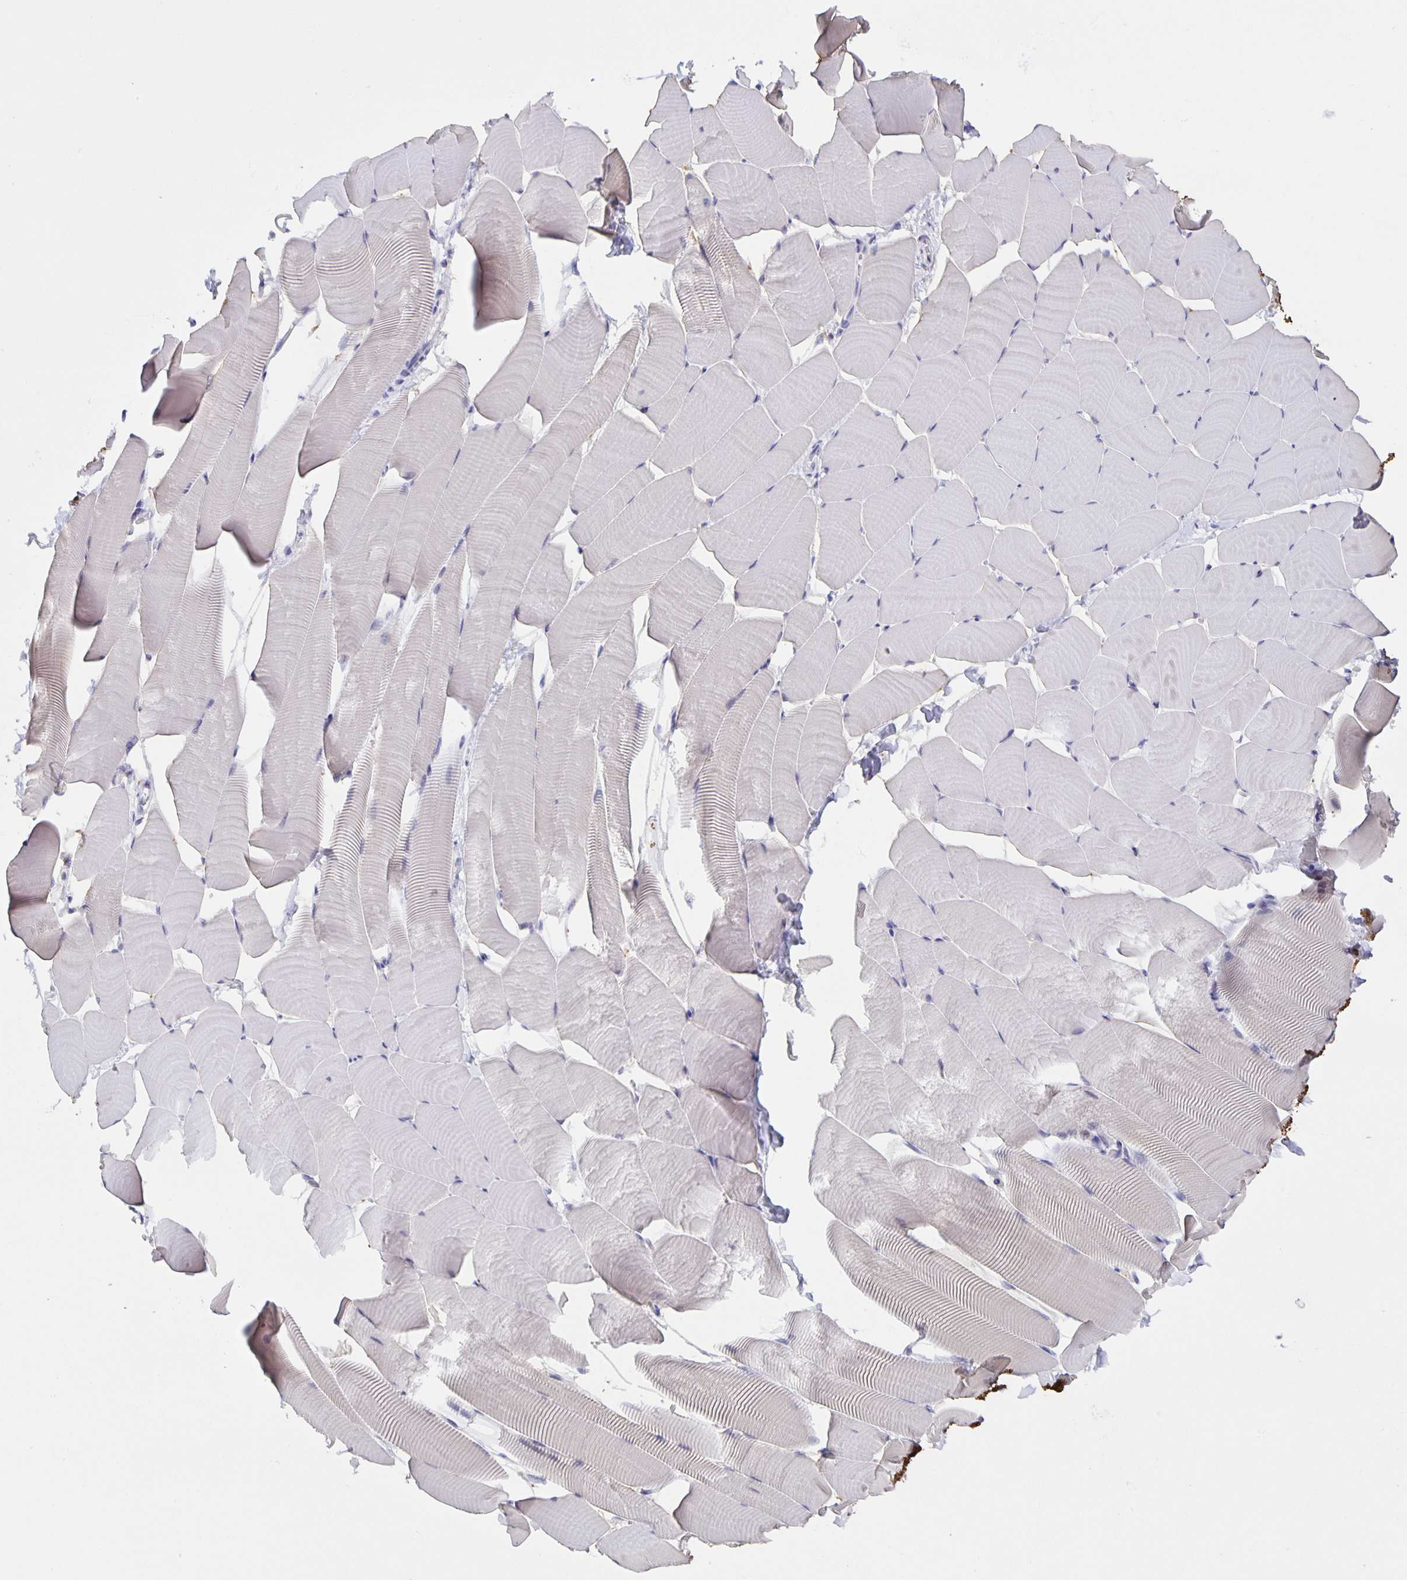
{"staining": {"intensity": "negative", "quantity": "none", "location": "none"}, "tissue": "skeletal muscle", "cell_type": "Myocytes", "image_type": "normal", "snomed": [{"axis": "morphology", "description": "Normal tissue, NOS"}, {"axis": "topography", "description": "Skeletal muscle"}], "caption": "Myocytes show no significant protein expression in unremarkable skeletal muscle. The staining was performed using DAB to visualize the protein expression in brown, while the nuclei were stained in blue with hematoxylin (Magnification: 20x).", "gene": "MARCHF6", "patient": {"sex": "male", "age": 25}}